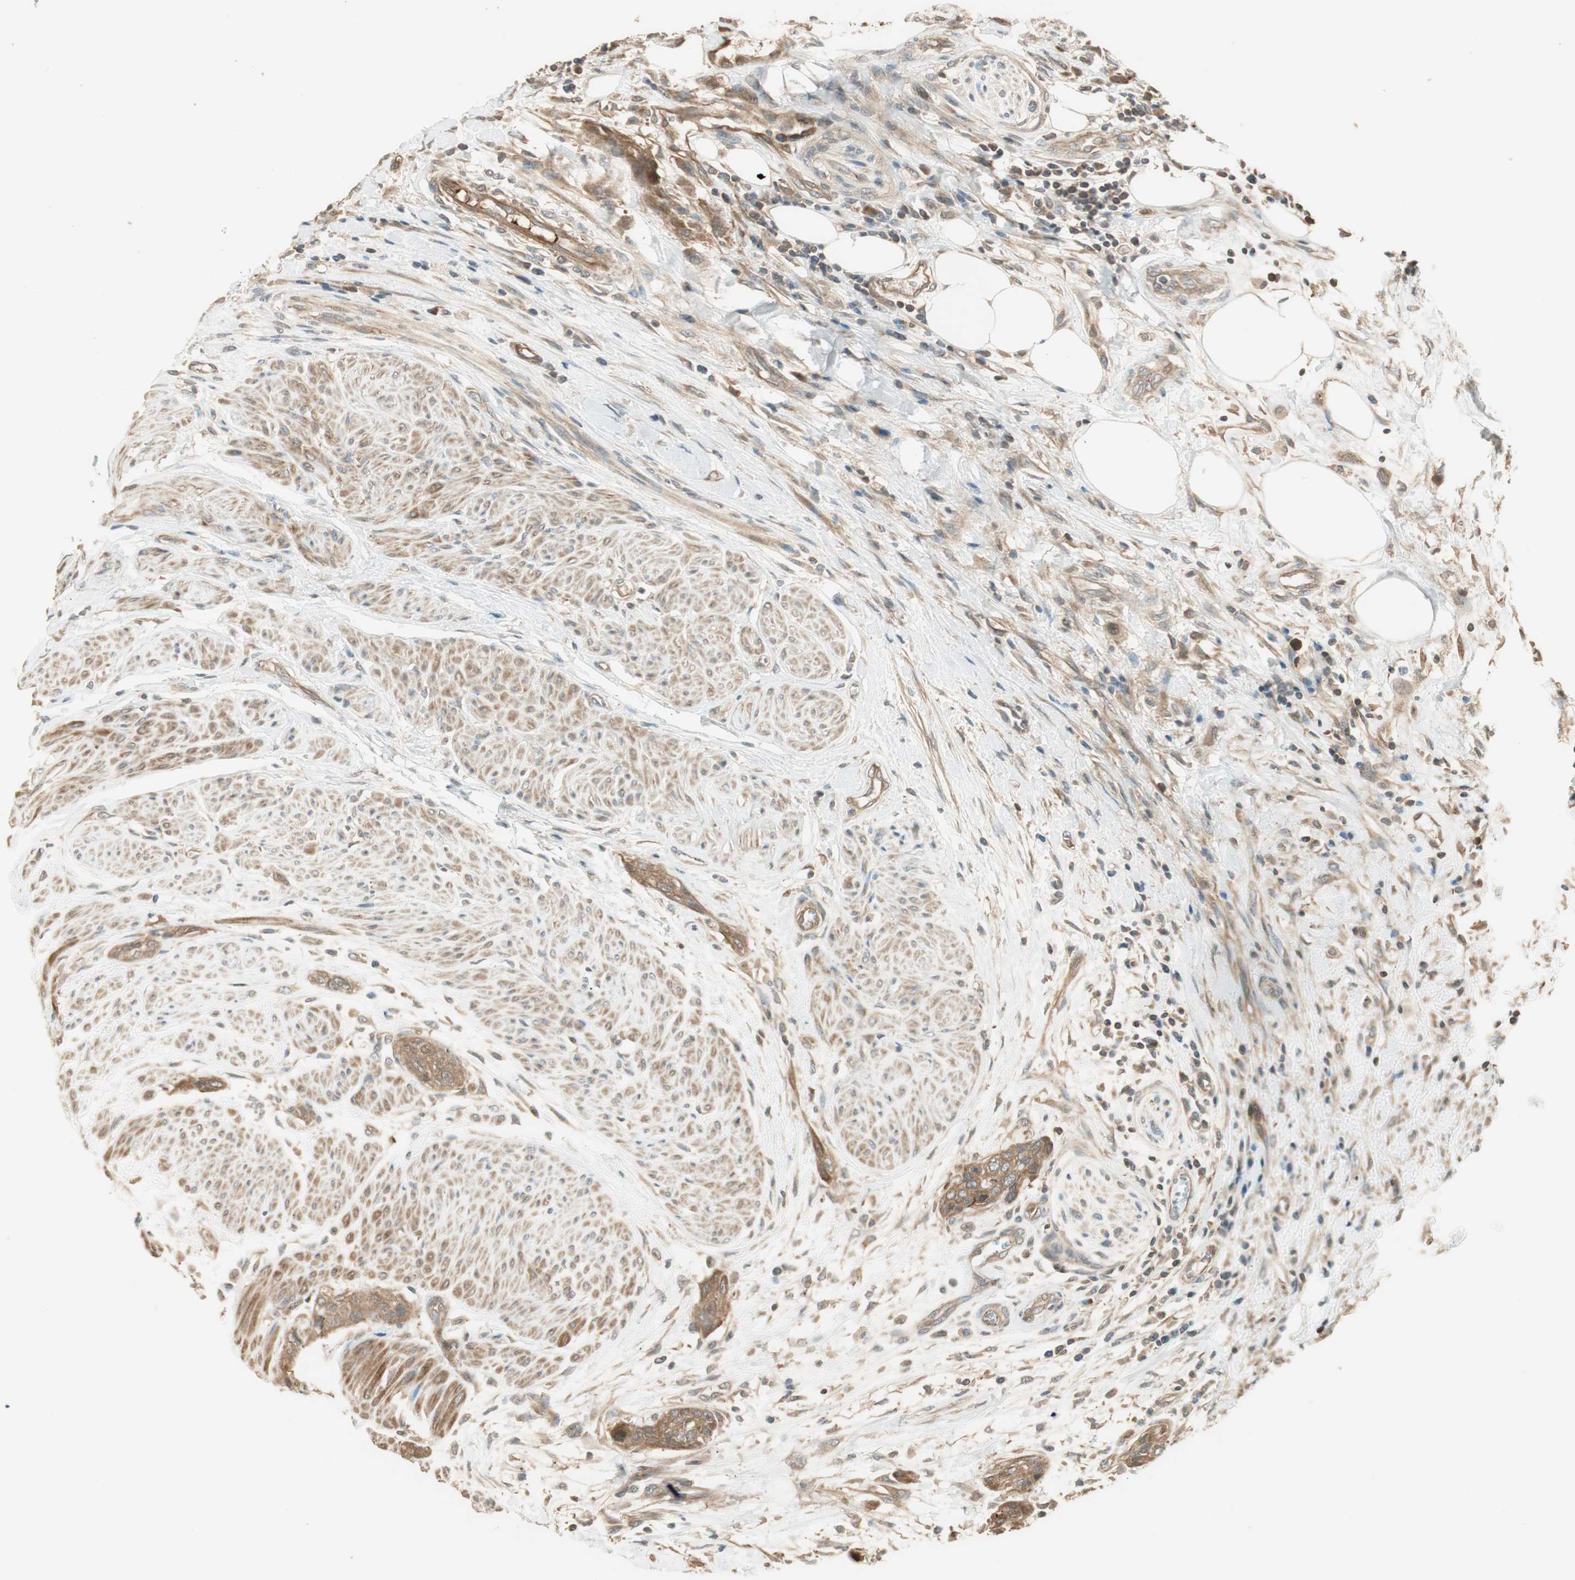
{"staining": {"intensity": "moderate", "quantity": ">75%", "location": "cytoplasmic/membranous"}, "tissue": "urothelial cancer", "cell_type": "Tumor cells", "image_type": "cancer", "snomed": [{"axis": "morphology", "description": "Urothelial carcinoma, High grade"}, {"axis": "topography", "description": "Urinary bladder"}], "caption": "The image reveals staining of urothelial cancer, revealing moderate cytoplasmic/membranous protein positivity (brown color) within tumor cells.", "gene": "PFDN5", "patient": {"sex": "male", "age": 35}}